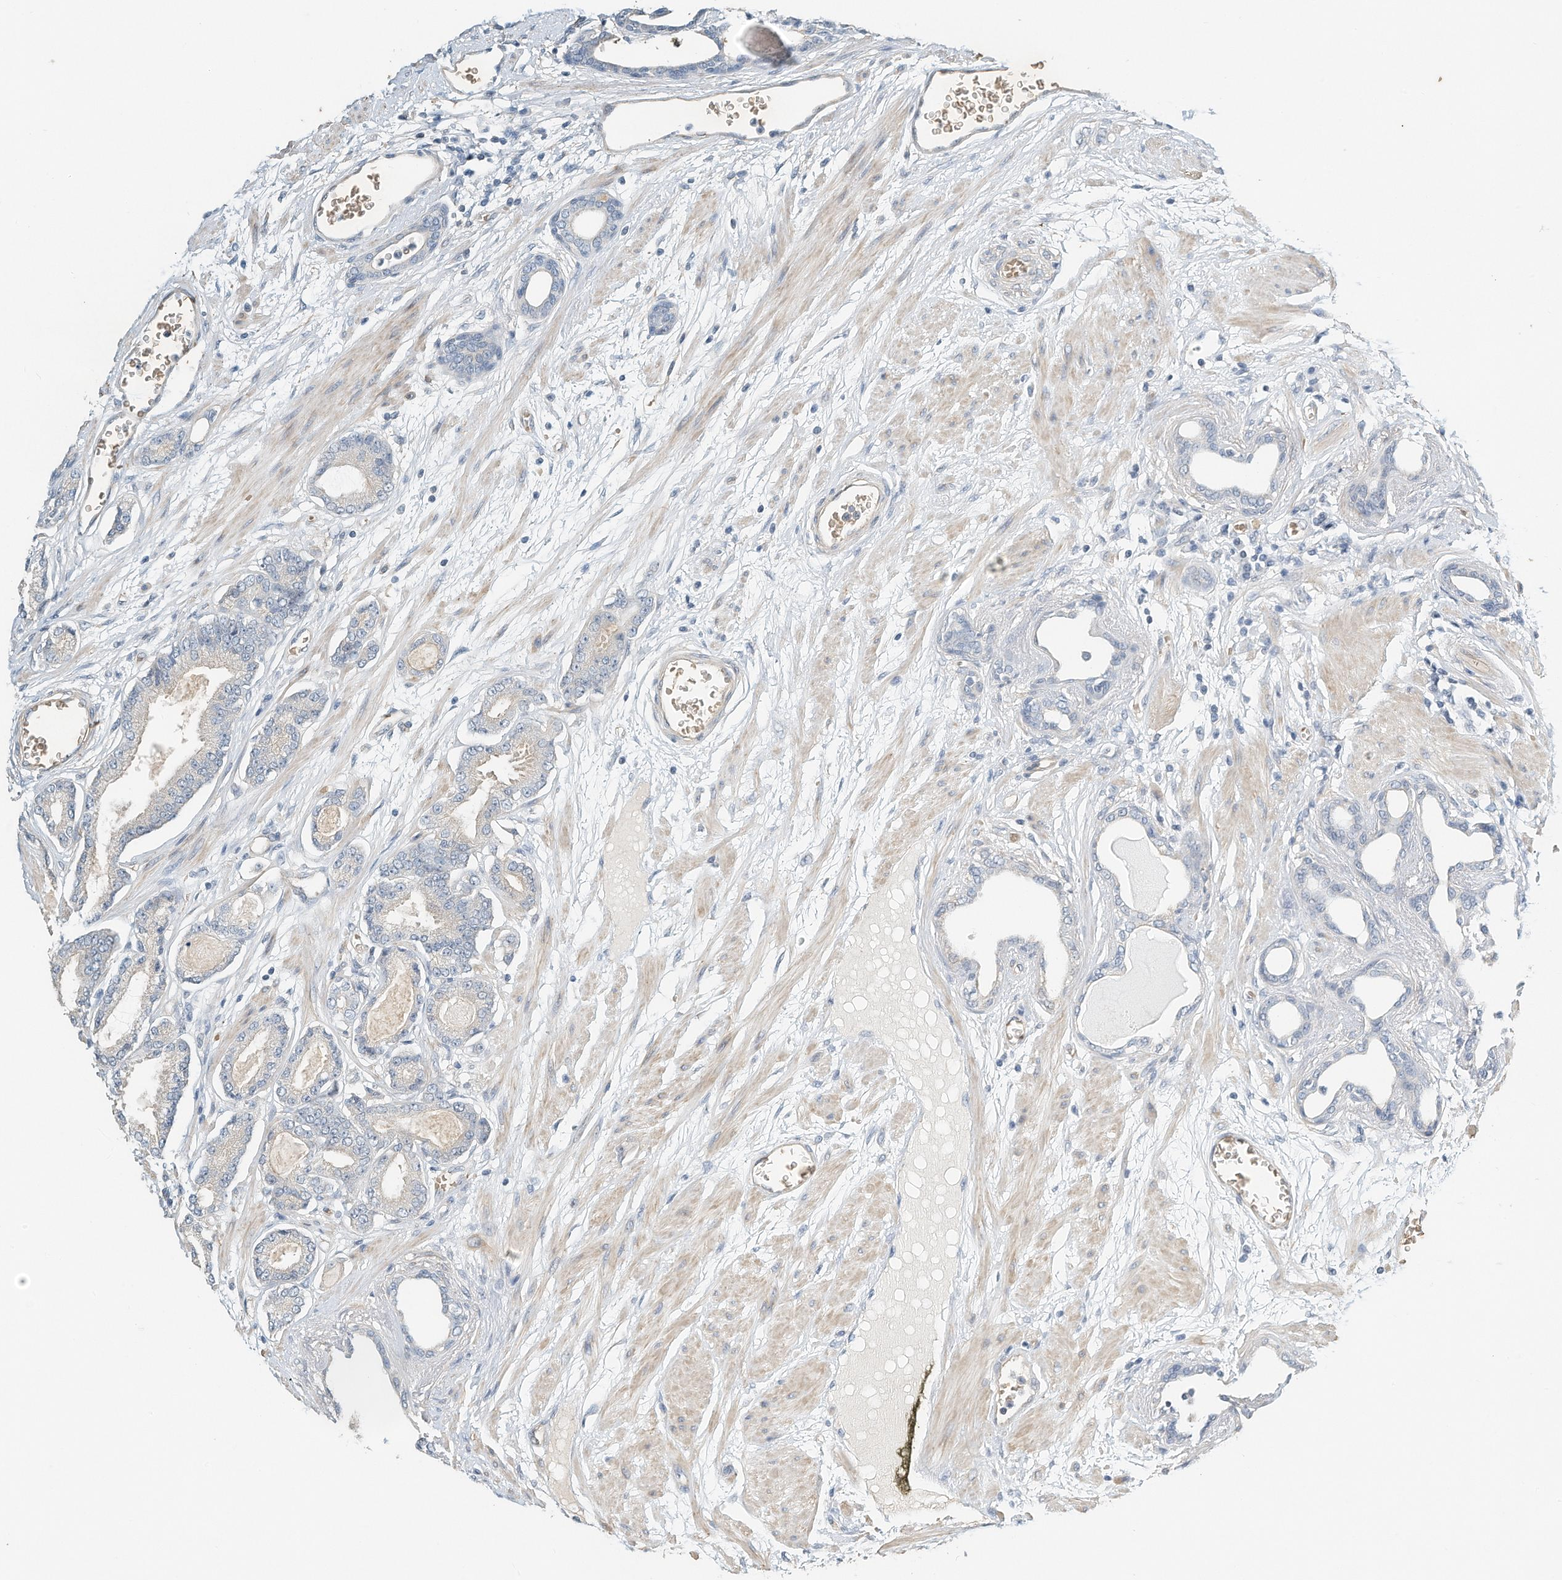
{"staining": {"intensity": "negative", "quantity": "none", "location": "none"}, "tissue": "prostate cancer", "cell_type": "Tumor cells", "image_type": "cancer", "snomed": [{"axis": "morphology", "description": "Adenocarcinoma, Low grade"}, {"axis": "topography", "description": "Prostate"}], "caption": "There is no significant staining in tumor cells of prostate cancer (adenocarcinoma (low-grade)).", "gene": "RCAN3", "patient": {"sex": "male", "age": 60}}